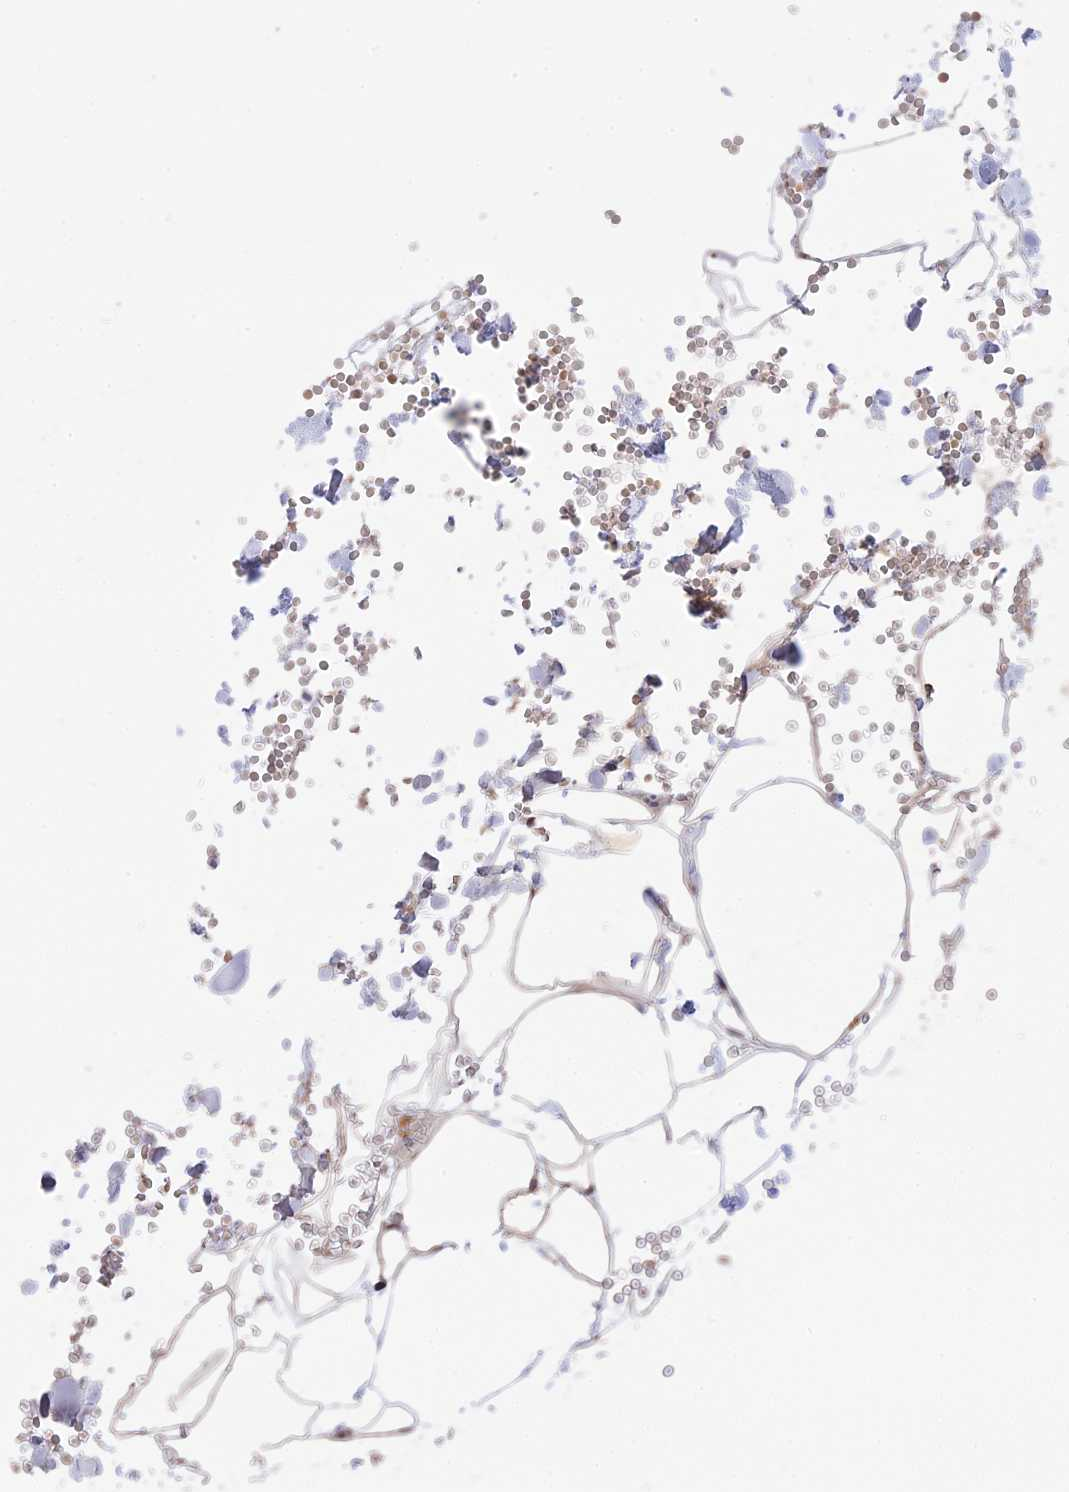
{"staining": {"intensity": "moderate", "quantity": ">75%", "location": "cytoplasmic/membranous,nuclear"}, "tissue": "adipose tissue", "cell_type": "Adipocytes", "image_type": "normal", "snomed": [{"axis": "morphology", "description": "Normal tissue, NOS"}, {"axis": "topography", "description": "Gallbladder"}, {"axis": "topography", "description": "Peripheral nerve tissue"}], "caption": "Immunohistochemical staining of unremarkable human adipose tissue reveals medium levels of moderate cytoplasmic/membranous,nuclear positivity in about >75% of adipocytes. The staining is performed using DAB brown chromogen to label protein expression. The nuclei are counter-stained blue using hematoxylin.", "gene": "ZNF428", "patient": {"sex": "male", "age": 38}}